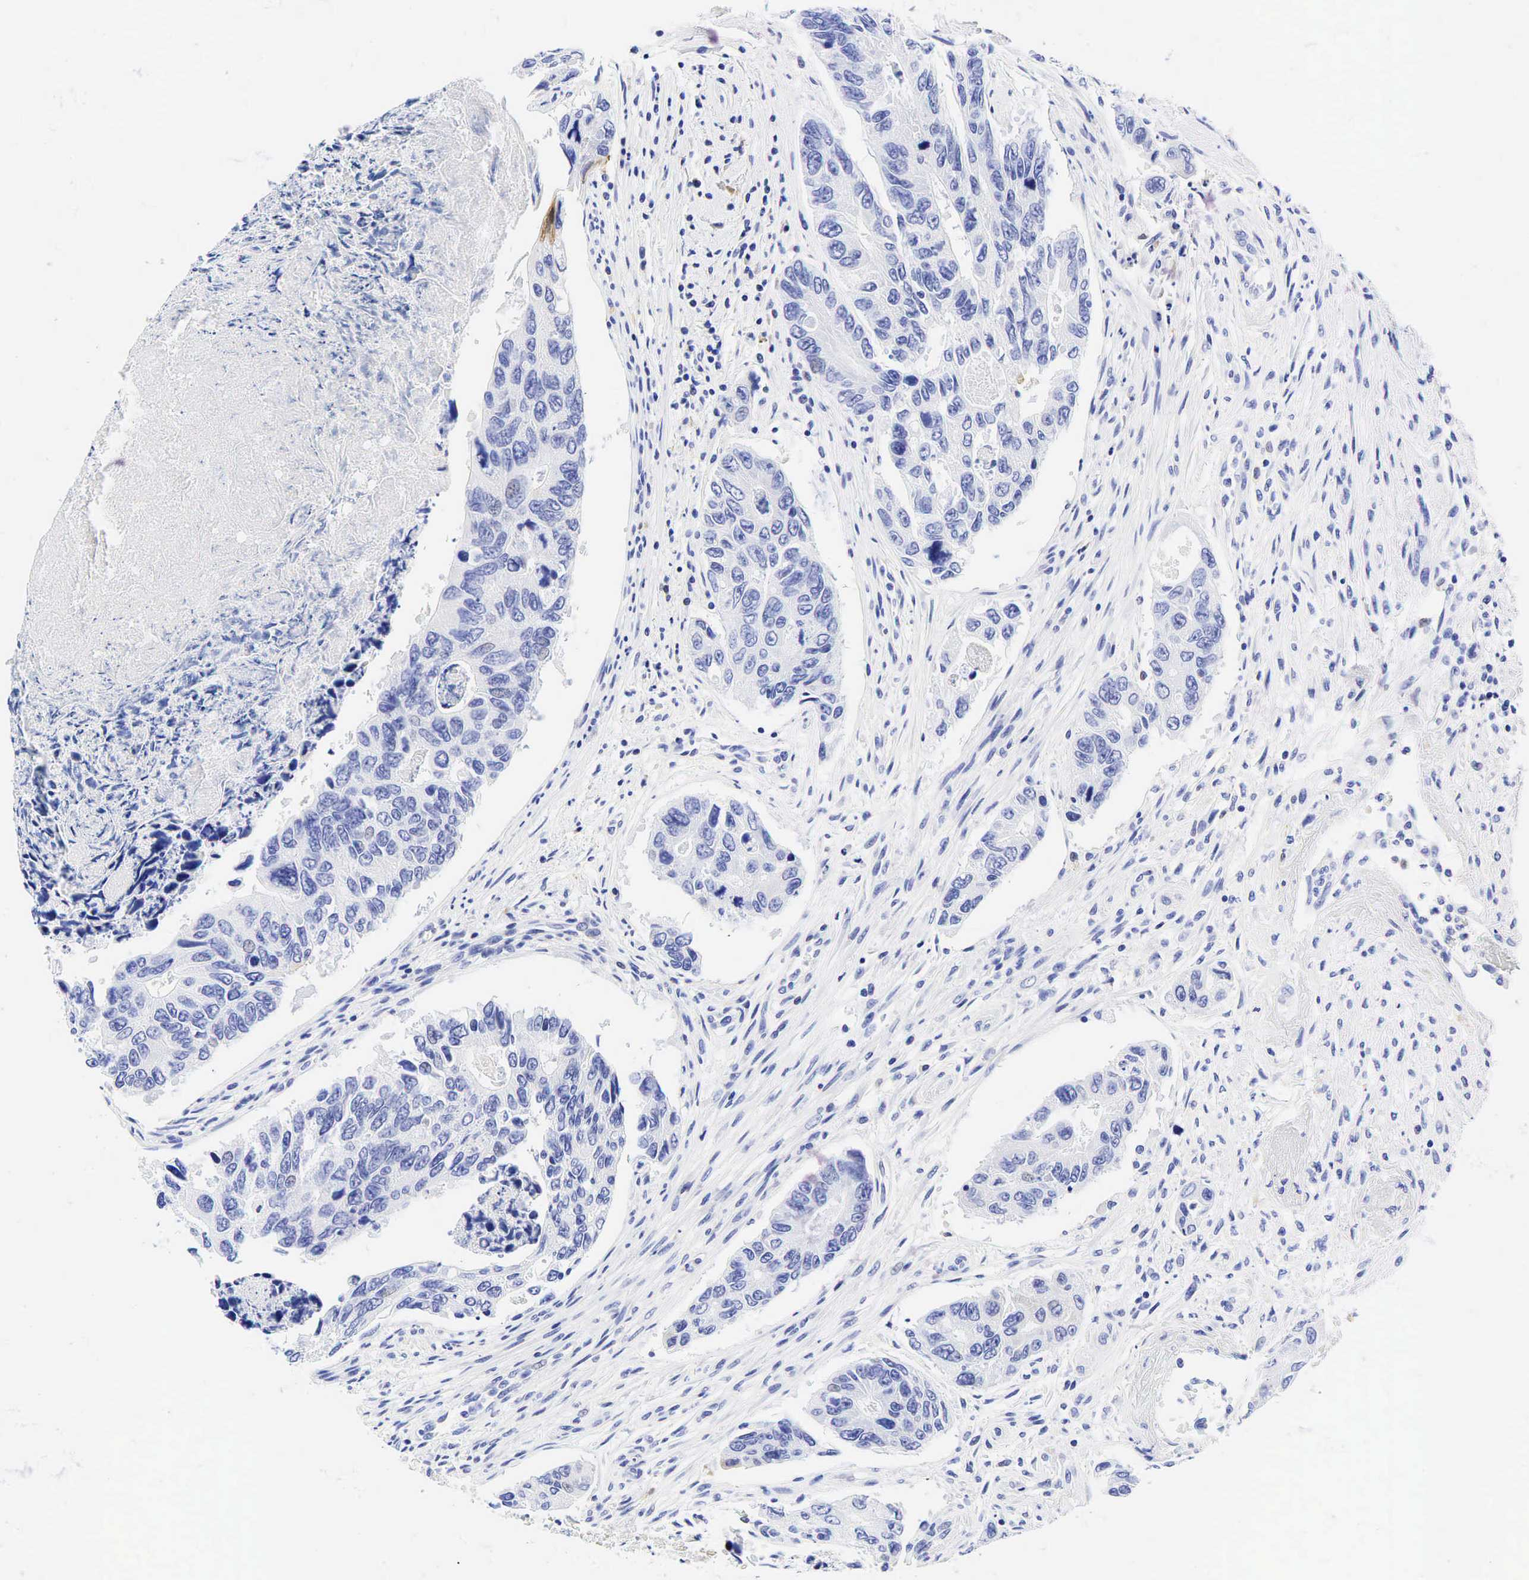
{"staining": {"intensity": "negative", "quantity": "none", "location": "none"}, "tissue": "colorectal cancer", "cell_type": "Tumor cells", "image_type": "cancer", "snomed": [{"axis": "morphology", "description": "Adenocarcinoma, NOS"}, {"axis": "topography", "description": "Colon"}], "caption": "An image of colorectal adenocarcinoma stained for a protein reveals no brown staining in tumor cells.", "gene": "TNFRSF8", "patient": {"sex": "female", "age": 86}}